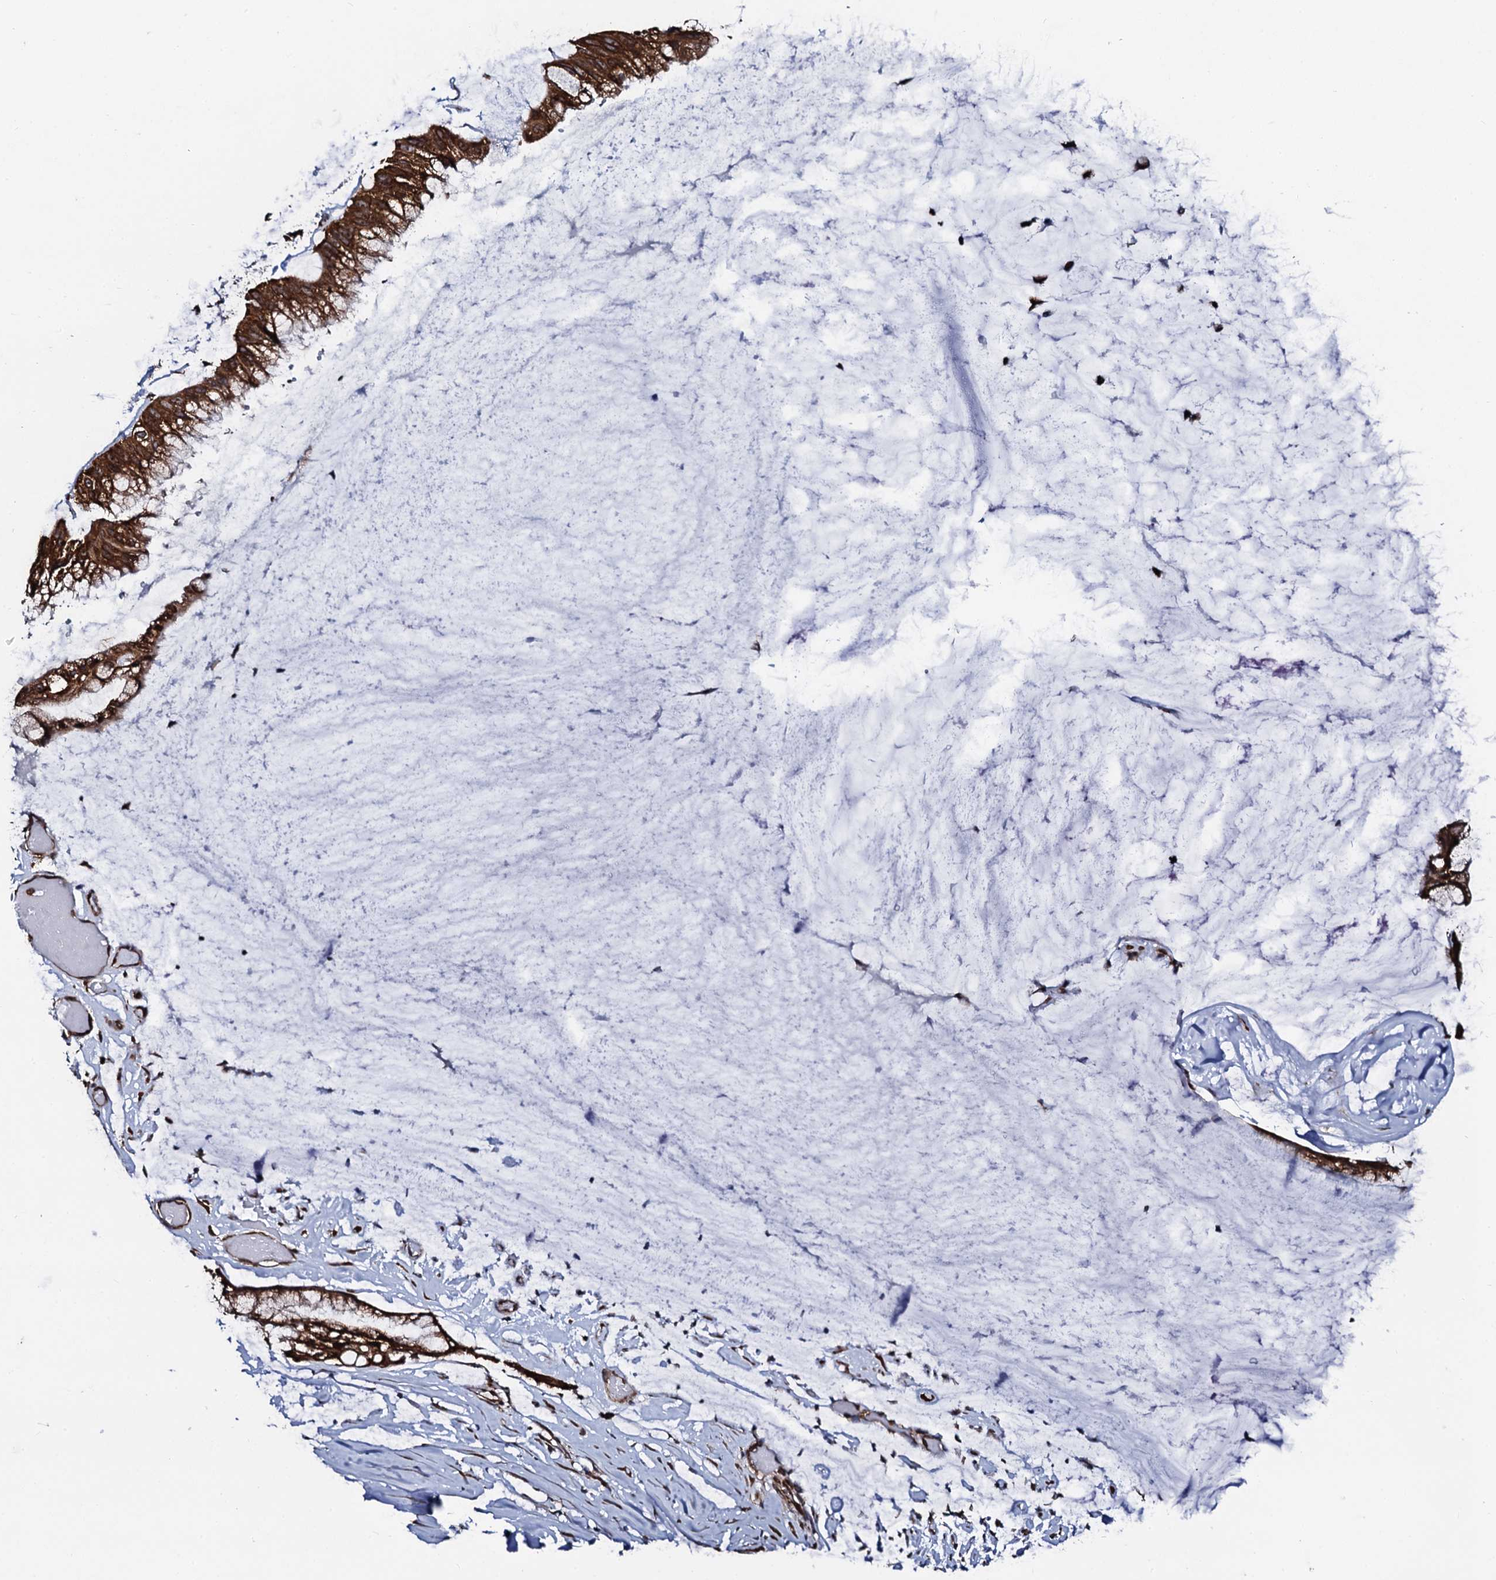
{"staining": {"intensity": "strong", "quantity": ">75%", "location": "cytoplasmic/membranous"}, "tissue": "ovarian cancer", "cell_type": "Tumor cells", "image_type": "cancer", "snomed": [{"axis": "morphology", "description": "Cystadenocarcinoma, mucinous, NOS"}, {"axis": "topography", "description": "Ovary"}], "caption": "The immunohistochemical stain shows strong cytoplasmic/membranous positivity in tumor cells of ovarian cancer tissue.", "gene": "SPTY2D1", "patient": {"sex": "female", "age": 39}}